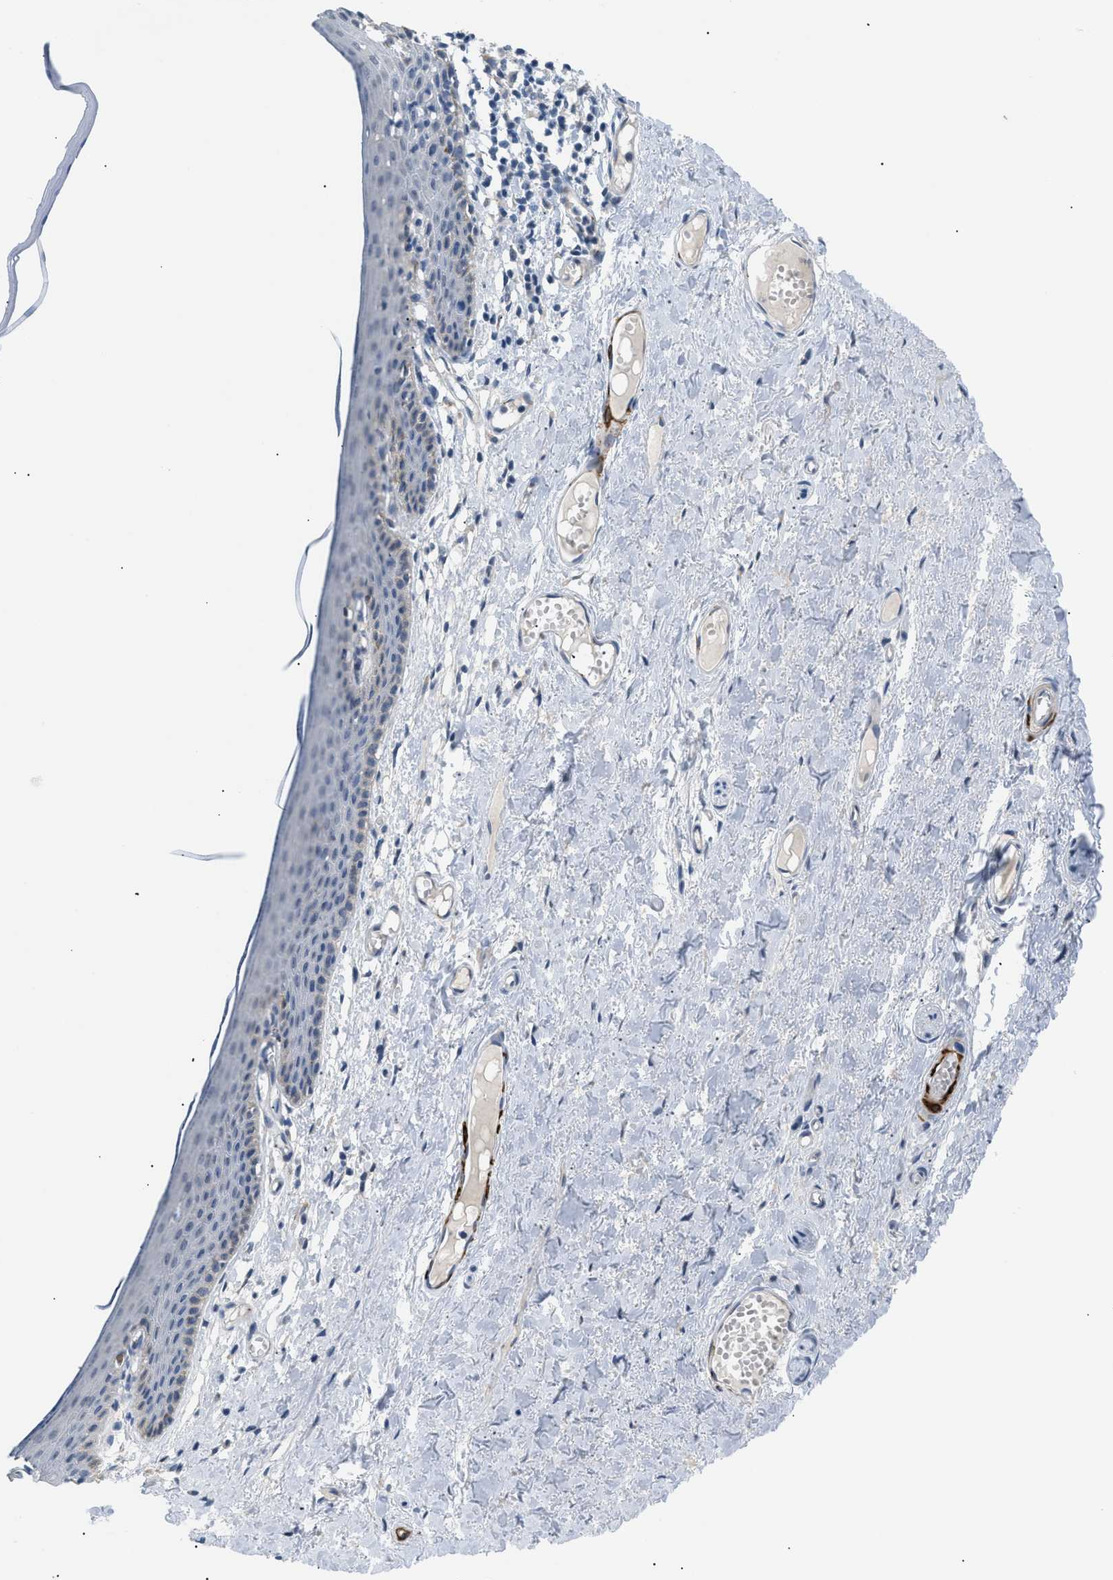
{"staining": {"intensity": "negative", "quantity": "none", "location": "none"}, "tissue": "skin", "cell_type": "Epidermal cells", "image_type": "normal", "snomed": [{"axis": "morphology", "description": "Normal tissue, NOS"}, {"axis": "topography", "description": "Adipose tissue"}, {"axis": "topography", "description": "Vascular tissue"}, {"axis": "topography", "description": "Anal"}, {"axis": "topography", "description": "Peripheral nerve tissue"}], "caption": "Epidermal cells are negative for brown protein staining in normal skin. Nuclei are stained in blue.", "gene": "ICA1", "patient": {"sex": "female", "age": 54}}